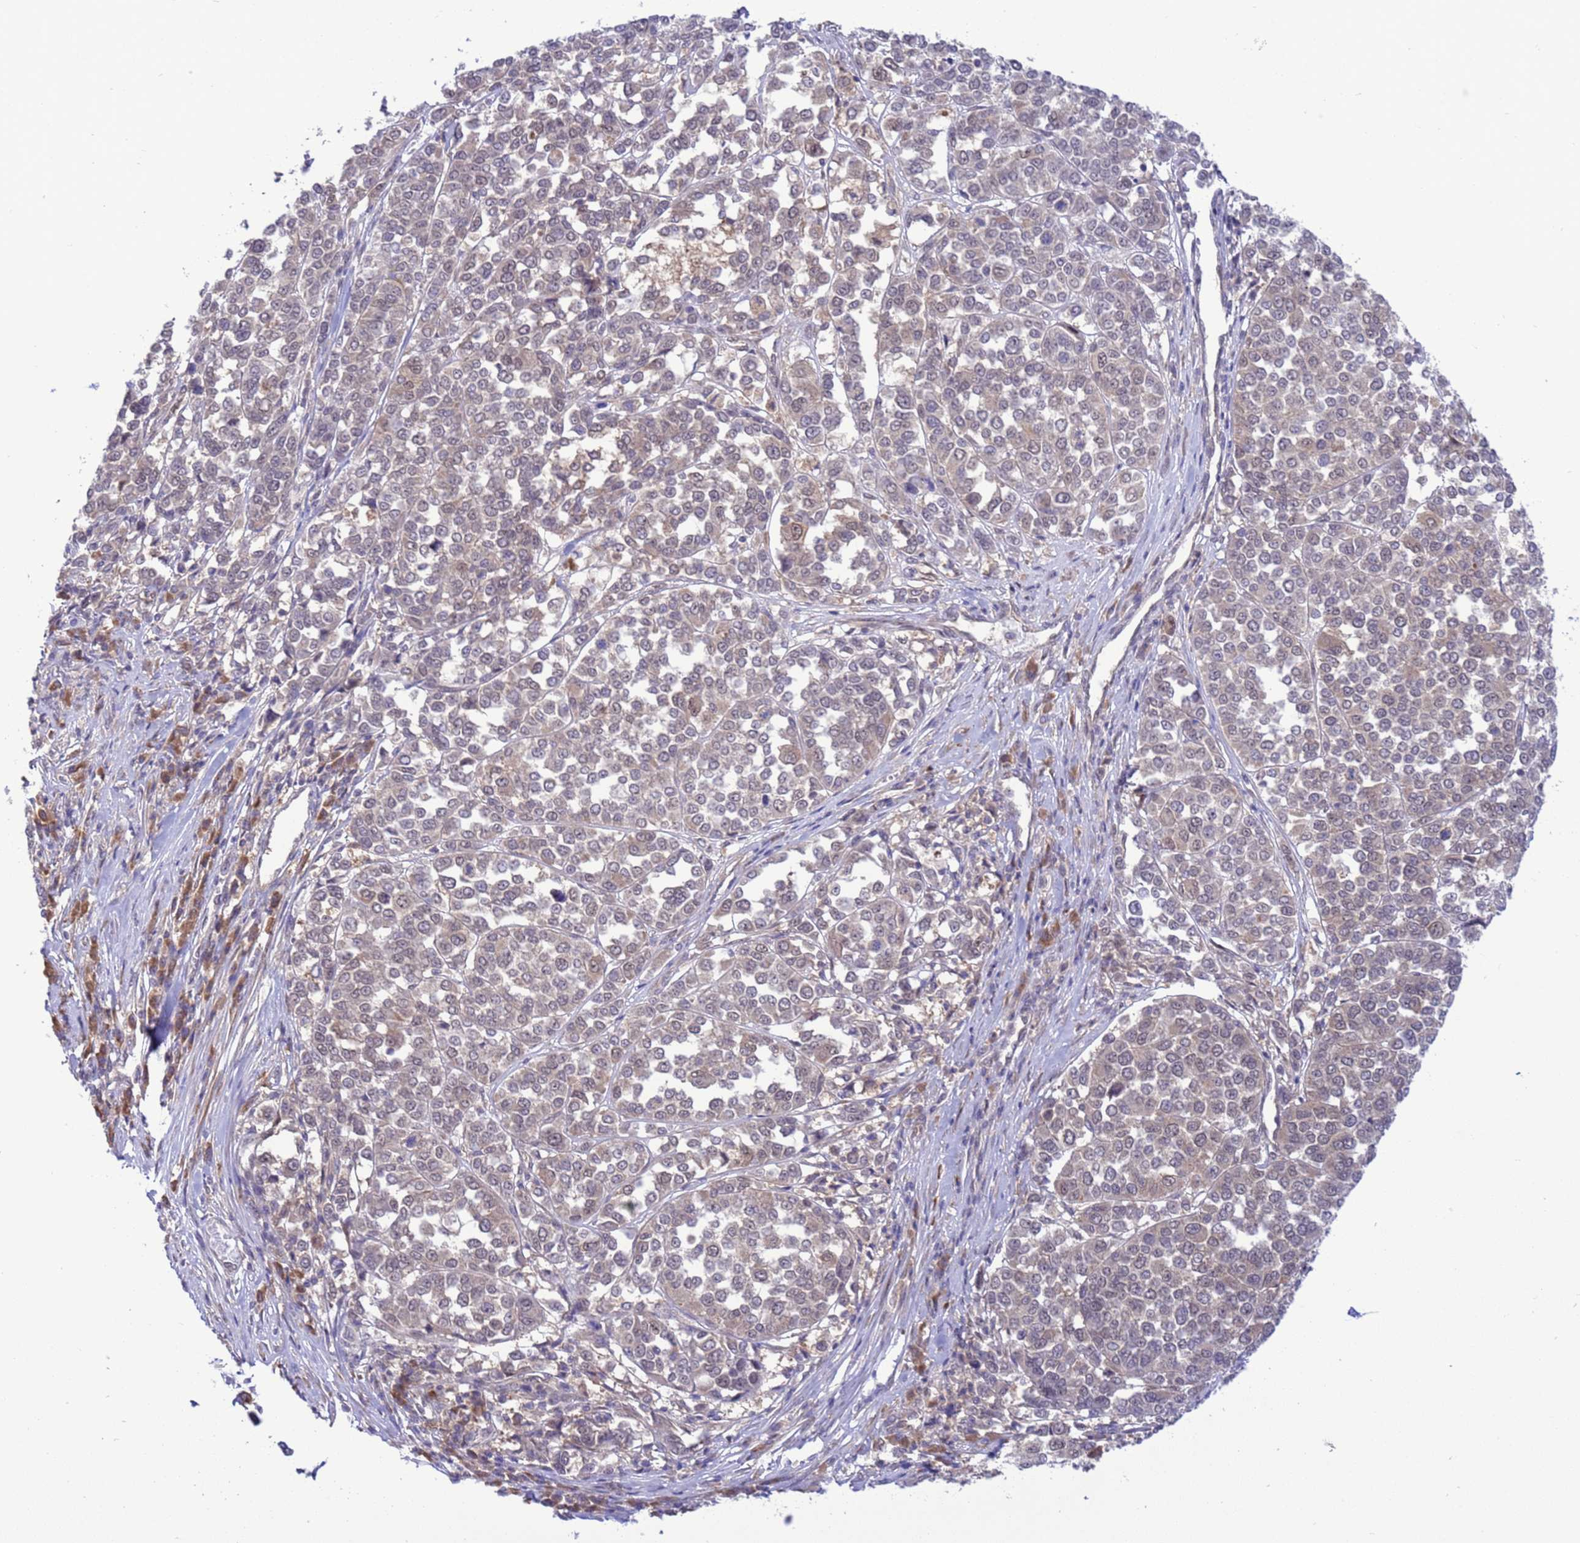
{"staining": {"intensity": "moderate", "quantity": "25%-75%", "location": "cytoplasmic/membranous,nuclear"}, "tissue": "melanoma", "cell_type": "Tumor cells", "image_type": "cancer", "snomed": [{"axis": "morphology", "description": "Malignant melanoma, Metastatic site"}, {"axis": "topography", "description": "Lymph node"}], "caption": "Protein staining exhibits moderate cytoplasmic/membranous and nuclear positivity in approximately 25%-75% of tumor cells in melanoma. The staining is performed using DAB brown chromogen to label protein expression. The nuclei are counter-stained blue using hematoxylin.", "gene": "ZNF461", "patient": {"sex": "male", "age": 44}}